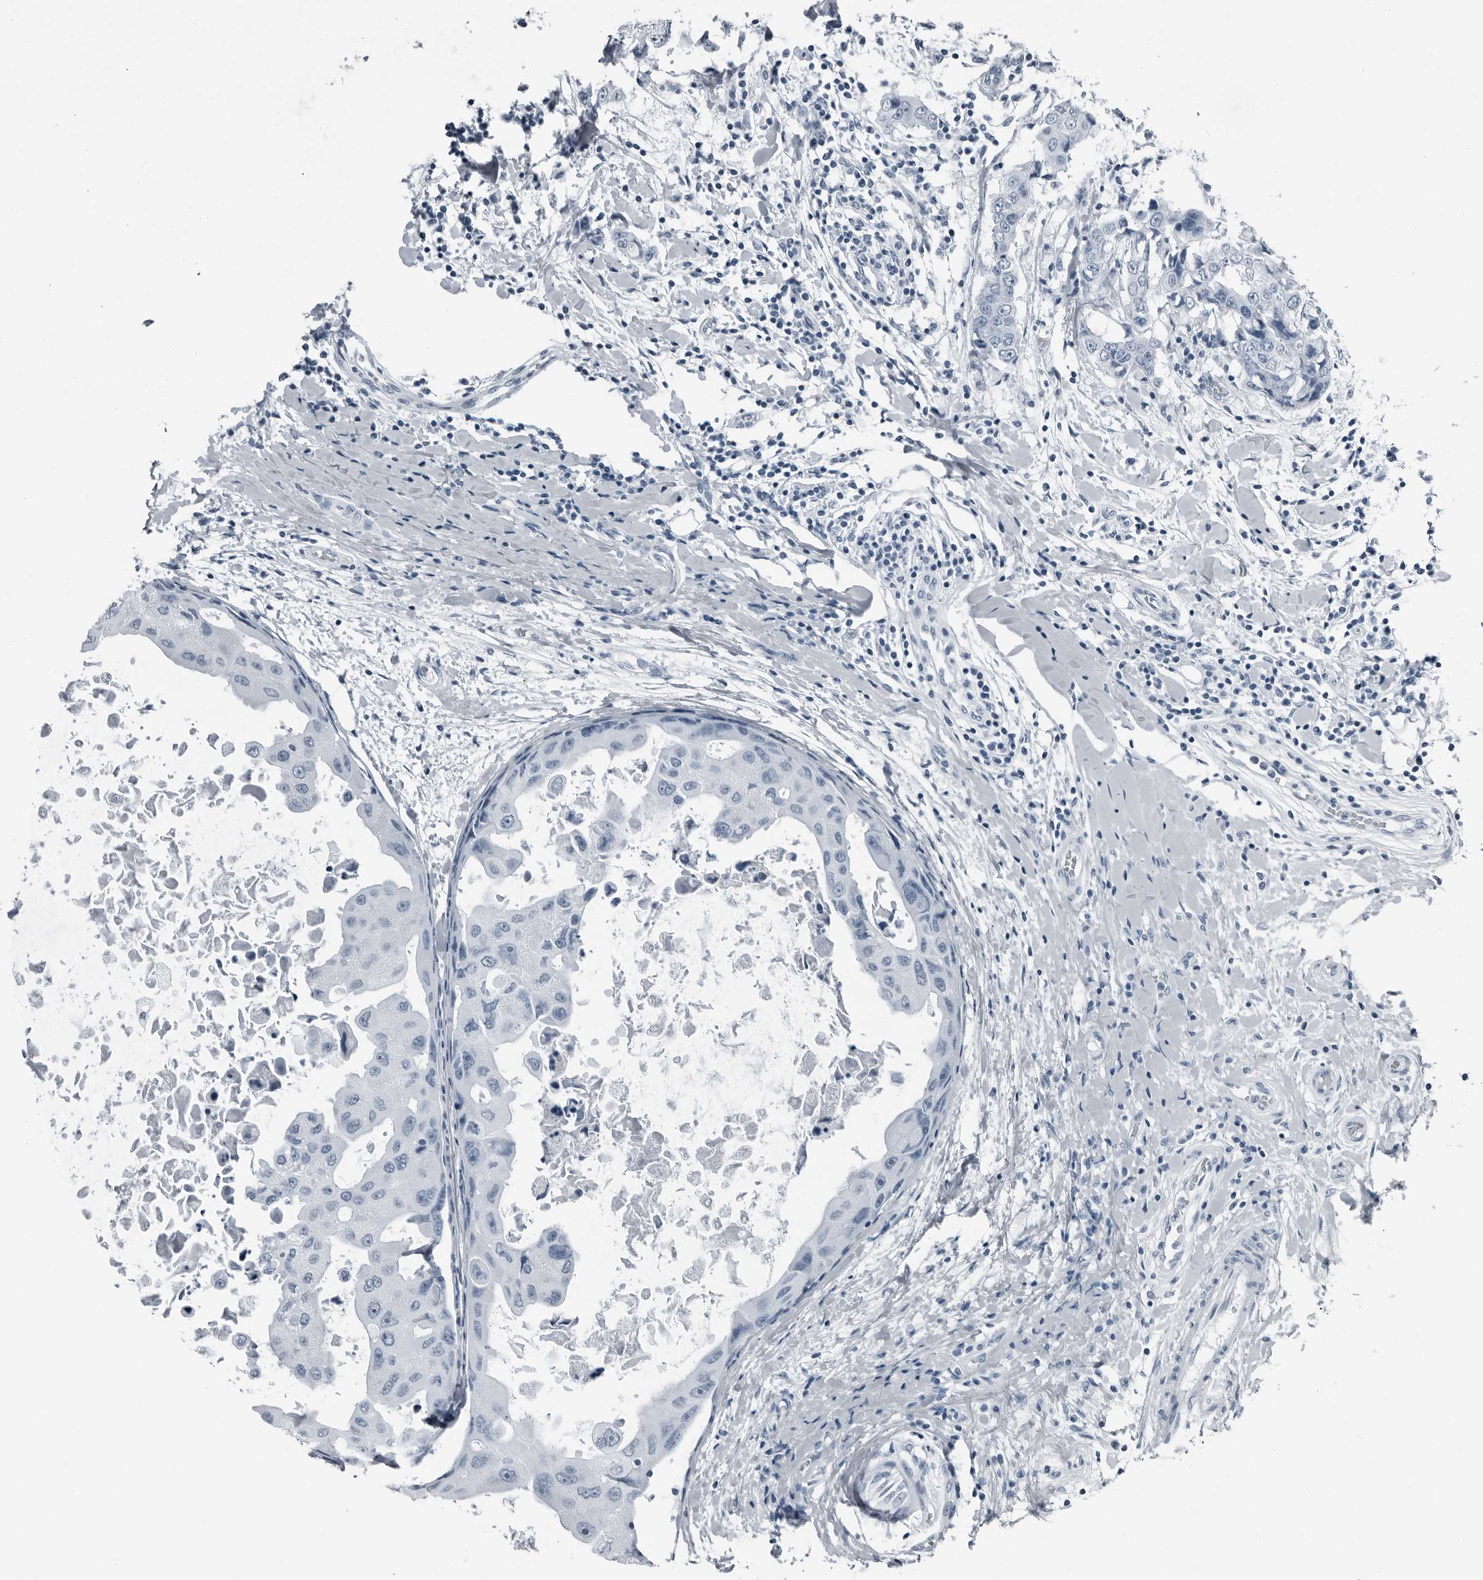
{"staining": {"intensity": "negative", "quantity": "none", "location": "none"}, "tissue": "breast cancer", "cell_type": "Tumor cells", "image_type": "cancer", "snomed": [{"axis": "morphology", "description": "Duct carcinoma"}, {"axis": "topography", "description": "Breast"}], "caption": "High power microscopy photomicrograph of an immunohistochemistry (IHC) histopathology image of invasive ductal carcinoma (breast), revealing no significant staining in tumor cells.", "gene": "PRSS1", "patient": {"sex": "female", "age": 27}}